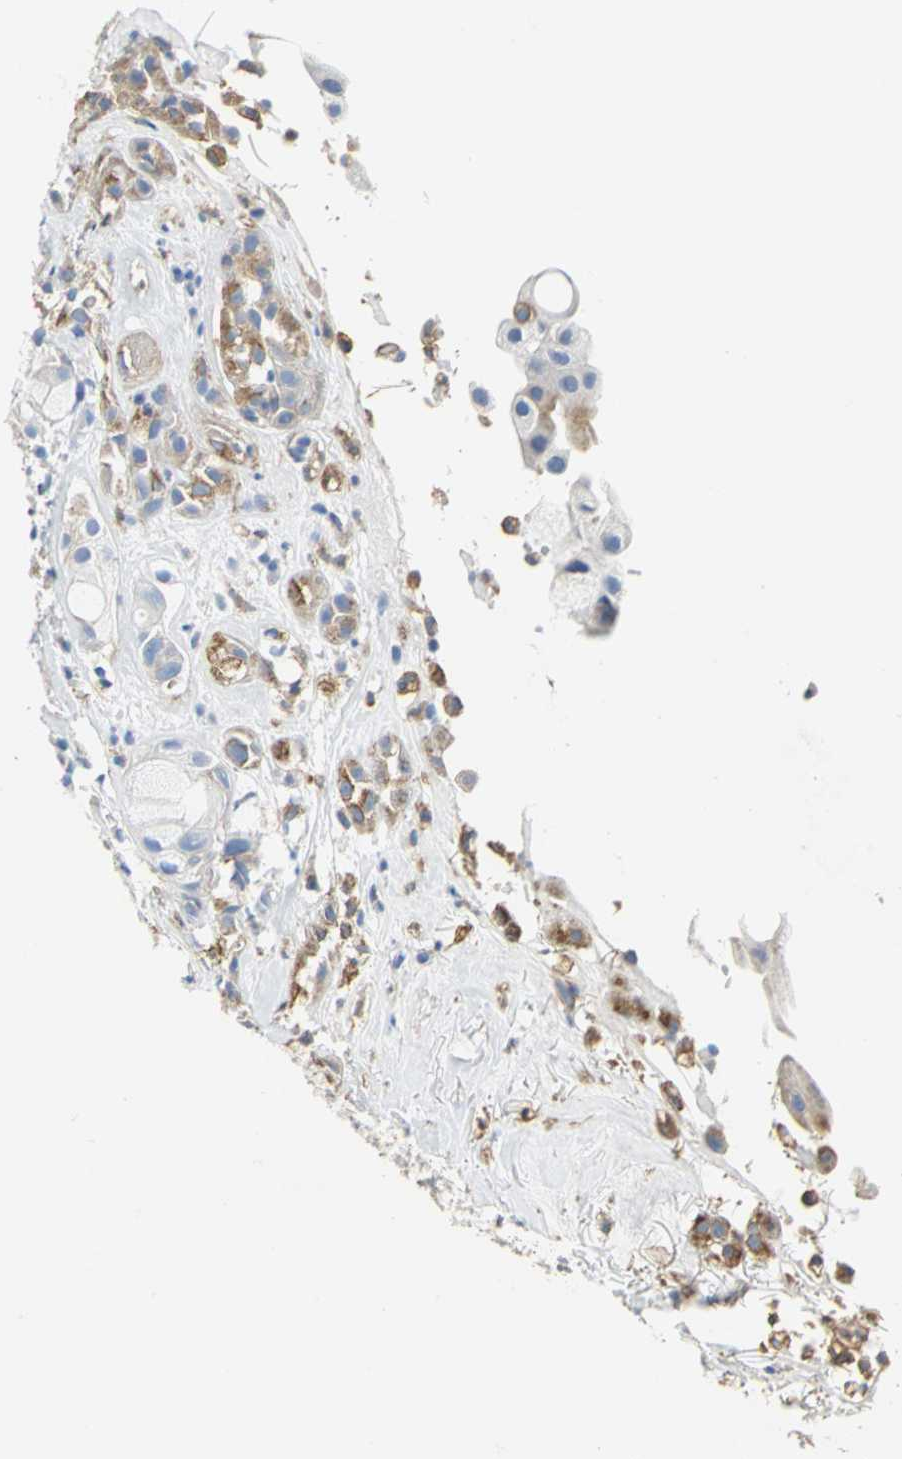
{"staining": {"intensity": "weak", "quantity": "25%-75%", "location": "cytoplasmic/membranous"}, "tissue": "head and neck cancer", "cell_type": "Tumor cells", "image_type": "cancer", "snomed": [{"axis": "morphology", "description": "Squamous cell carcinoma, NOS"}, {"axis": "topography", "description": "Head-Neck"}], "caption": "There is low levels of weak cytoplasmic/membranous expression in tumor cells of head and neck squamous cell carcinoma, as demonstrated by immunohistochemical staining (brown color).", "gene": "GNRH2", "patient": {"sex": "male", "age": 62}}